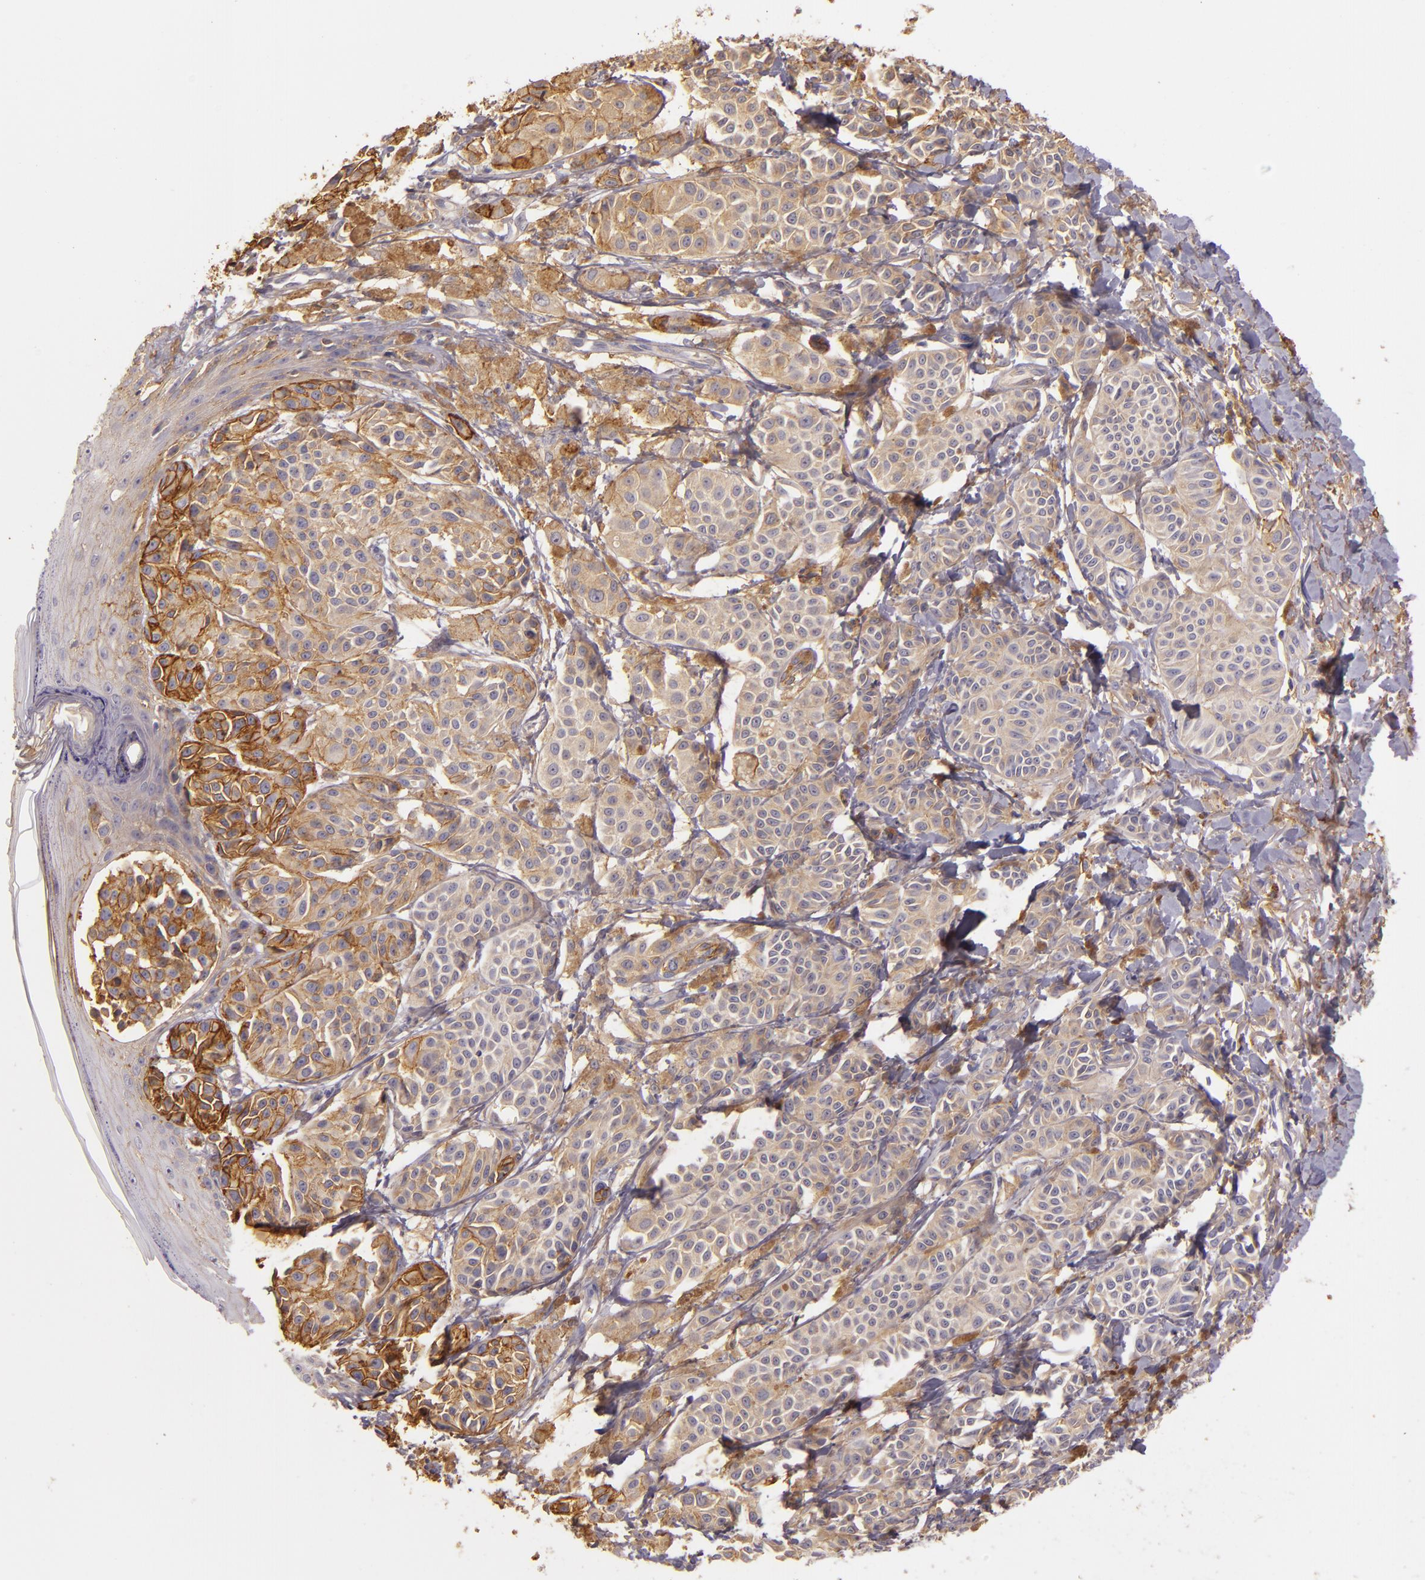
{"staining": {"intensity": "moderate", "quantity": ">75%", "location": "cytoplasmic/membranous"}, "tissue": "melanoma", "cell_type": "Tumor cells", "image_type": "cancer", "snomed": [{"axis": "morphology", "description": "Malignant melanoma, NOS"}, {"axis": "topography", "description": "Skin"}], "caption": "Protein staining of malignant melanoma tissue displays moderate cytoplasmic/membranous expression in approximately >75% of tumor cells.", "gene": "CTSF", "patient": {"sex": "male", "age": 76}}